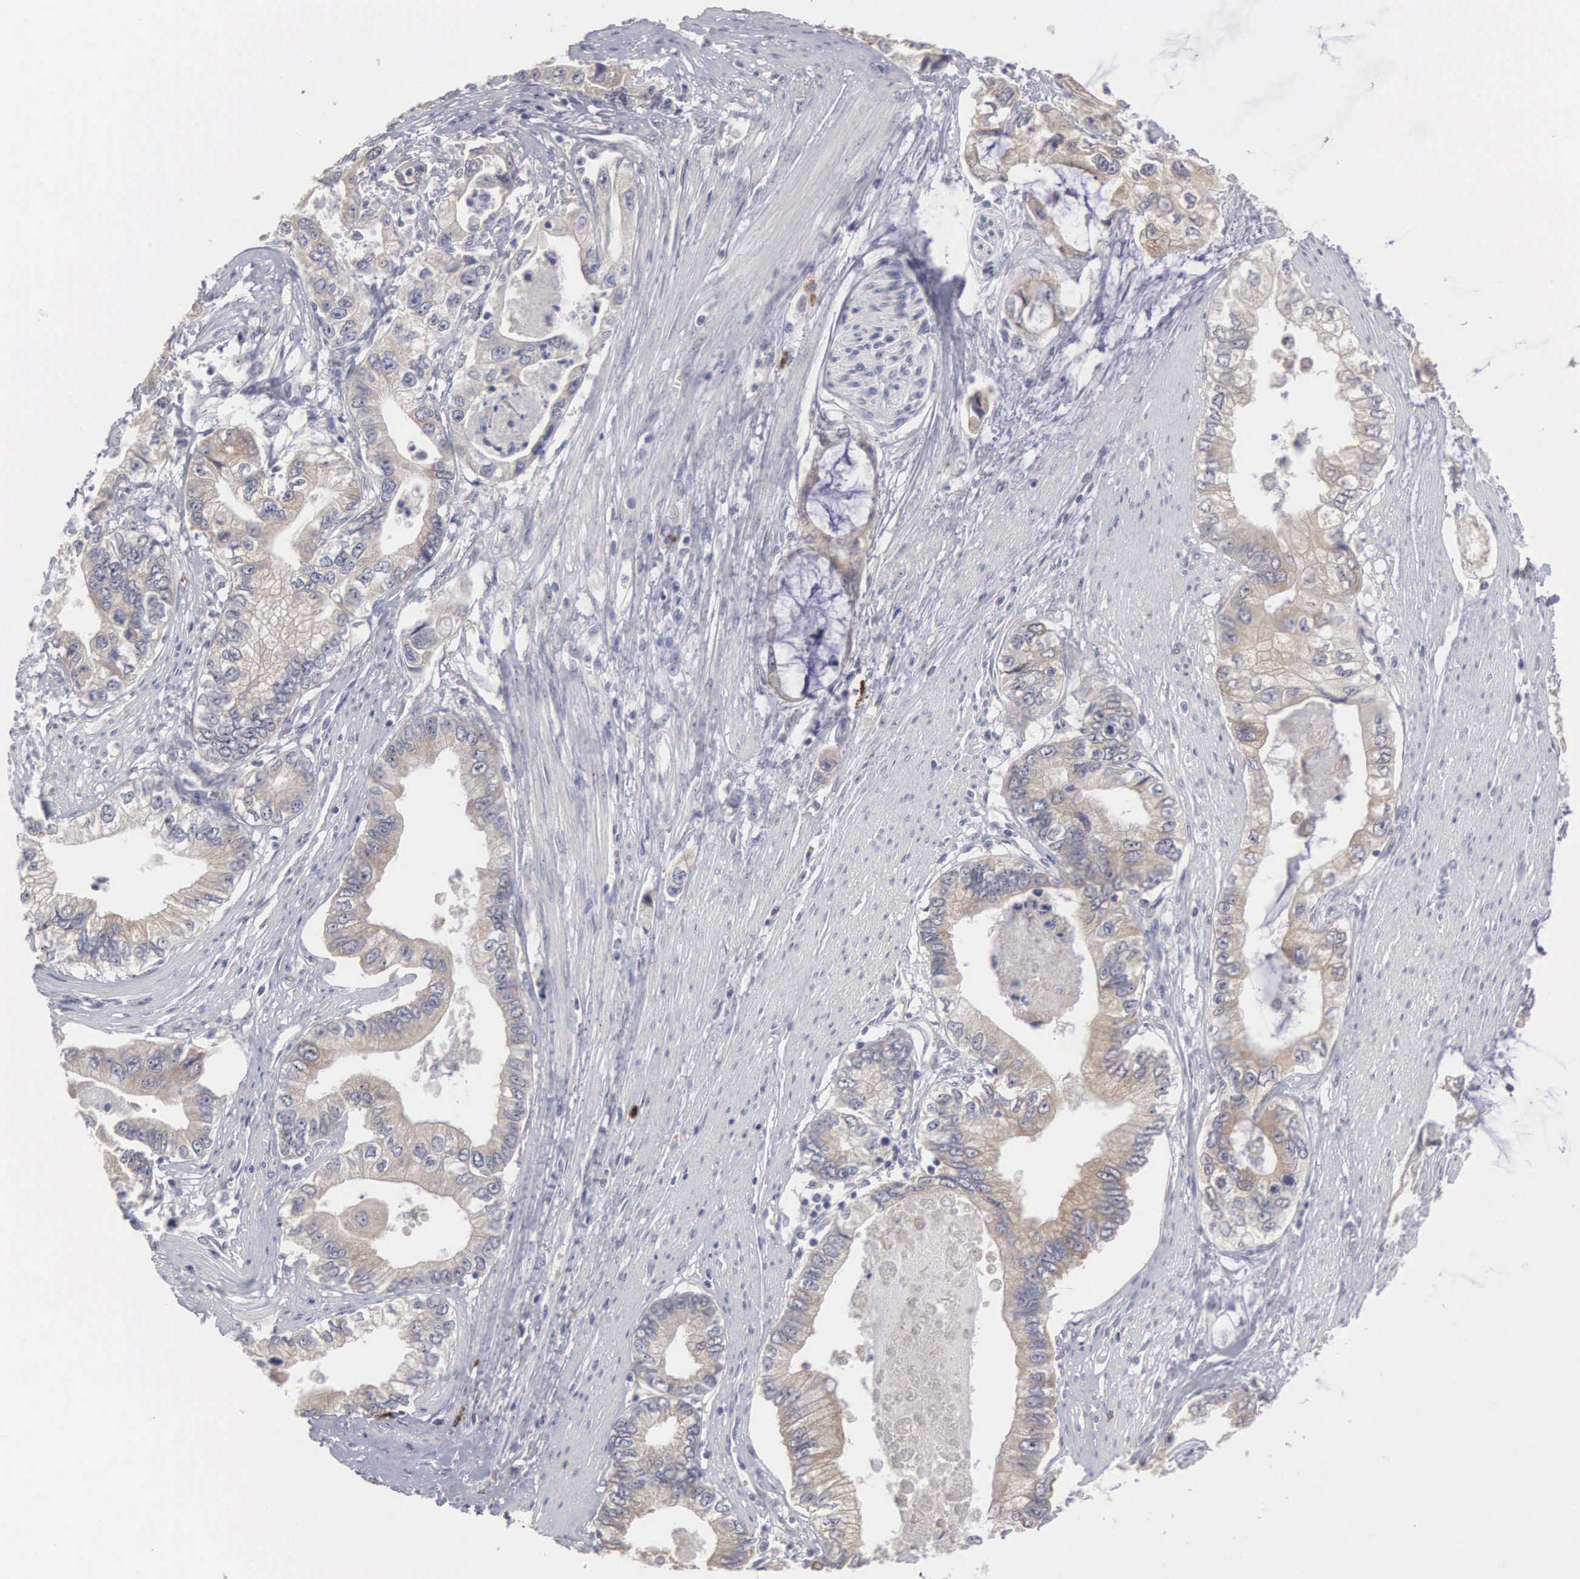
{"staining": {"intensity": "weak", "quantity": "25%-75%", "location": "cytoplasmic/membranous"}, "tissue": "pancreatic cancer", "cell_type": "Tumor cells", "image_type": "cancer", "snomed": [{"axis": "morphology", "description": "Adenocarcinoma, NOS"}, {"axis": "topography", "description": "Pancreas"}, {"axis": "topography", "description": "Stomach, upper"}], "caption": "A high-resolution photomicrograph shows immunohistochemistry staining of pancreatic adenocarcinoma, which shows weak cytoplasmic/membranous positivity in approximately 25%-75% of tumor cells.", "gene": "AMN", "patient": {"sex": "male", "age": 77}}